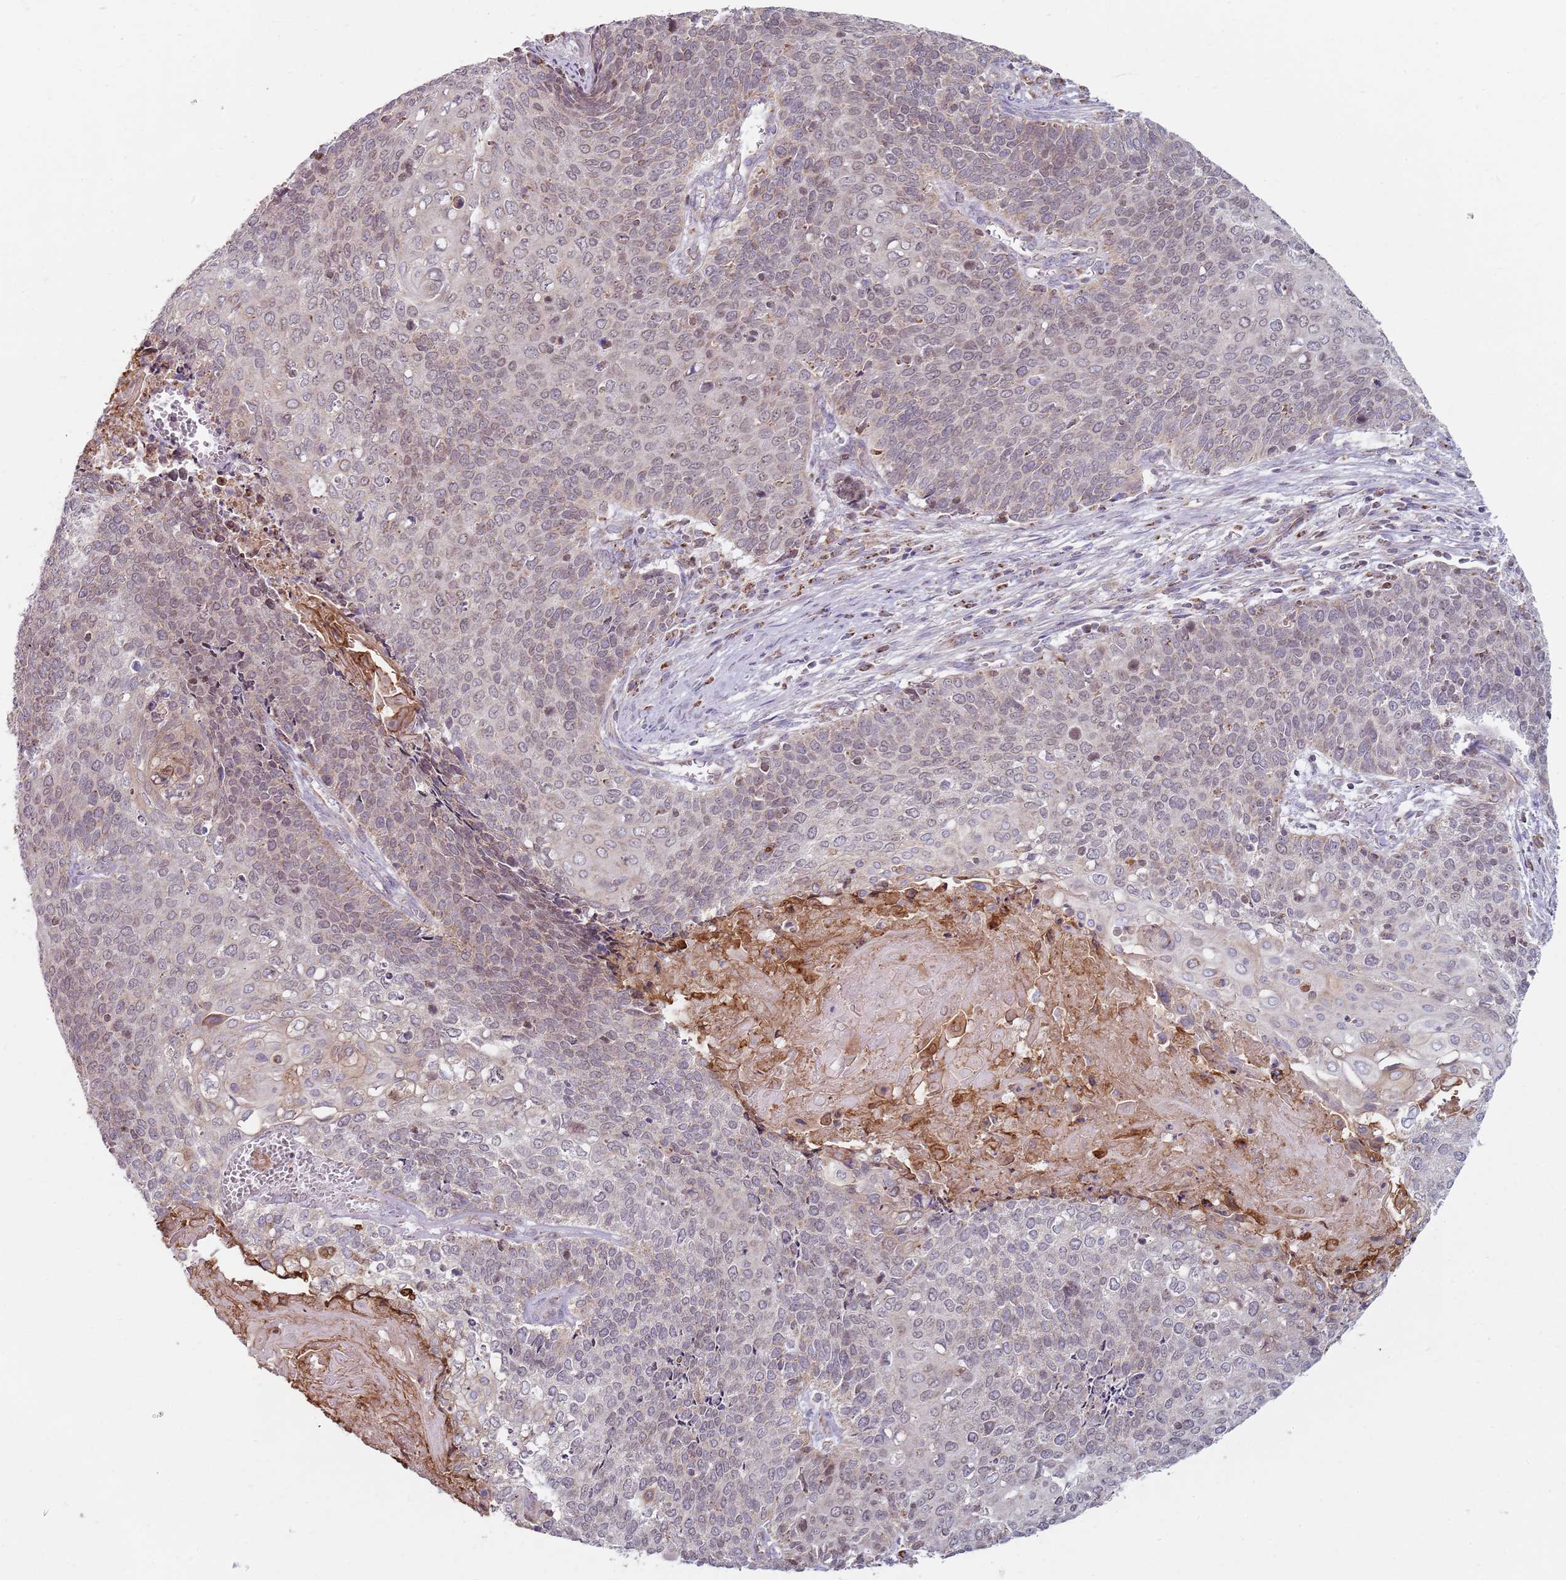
{"staining": {"intensity": "weak", "quantity": "25%-75%", "location": "cytoplasmic/membranous"}, "tissue": "cervical cancer", "cell_type": "Tumor cells", "image_type": "cancer", "snomed": [{"axis": "morphology", "description": "Squamous cell carcinoma, NOS"}, {"axis": "topography", "description": "Cervix"}], "caption": "Tumor cells exhibit low levels of weak cytoplasmic/membranous positivity in approximately 25%-75% of cells in human cervical squamous cell carcinoma. Immunohistochemistry (ihc) stains the protein of interest in brown and the nuclei are stained blue.", "gene": "GAS8", "patient": {"sex": "female", "age": 39}}